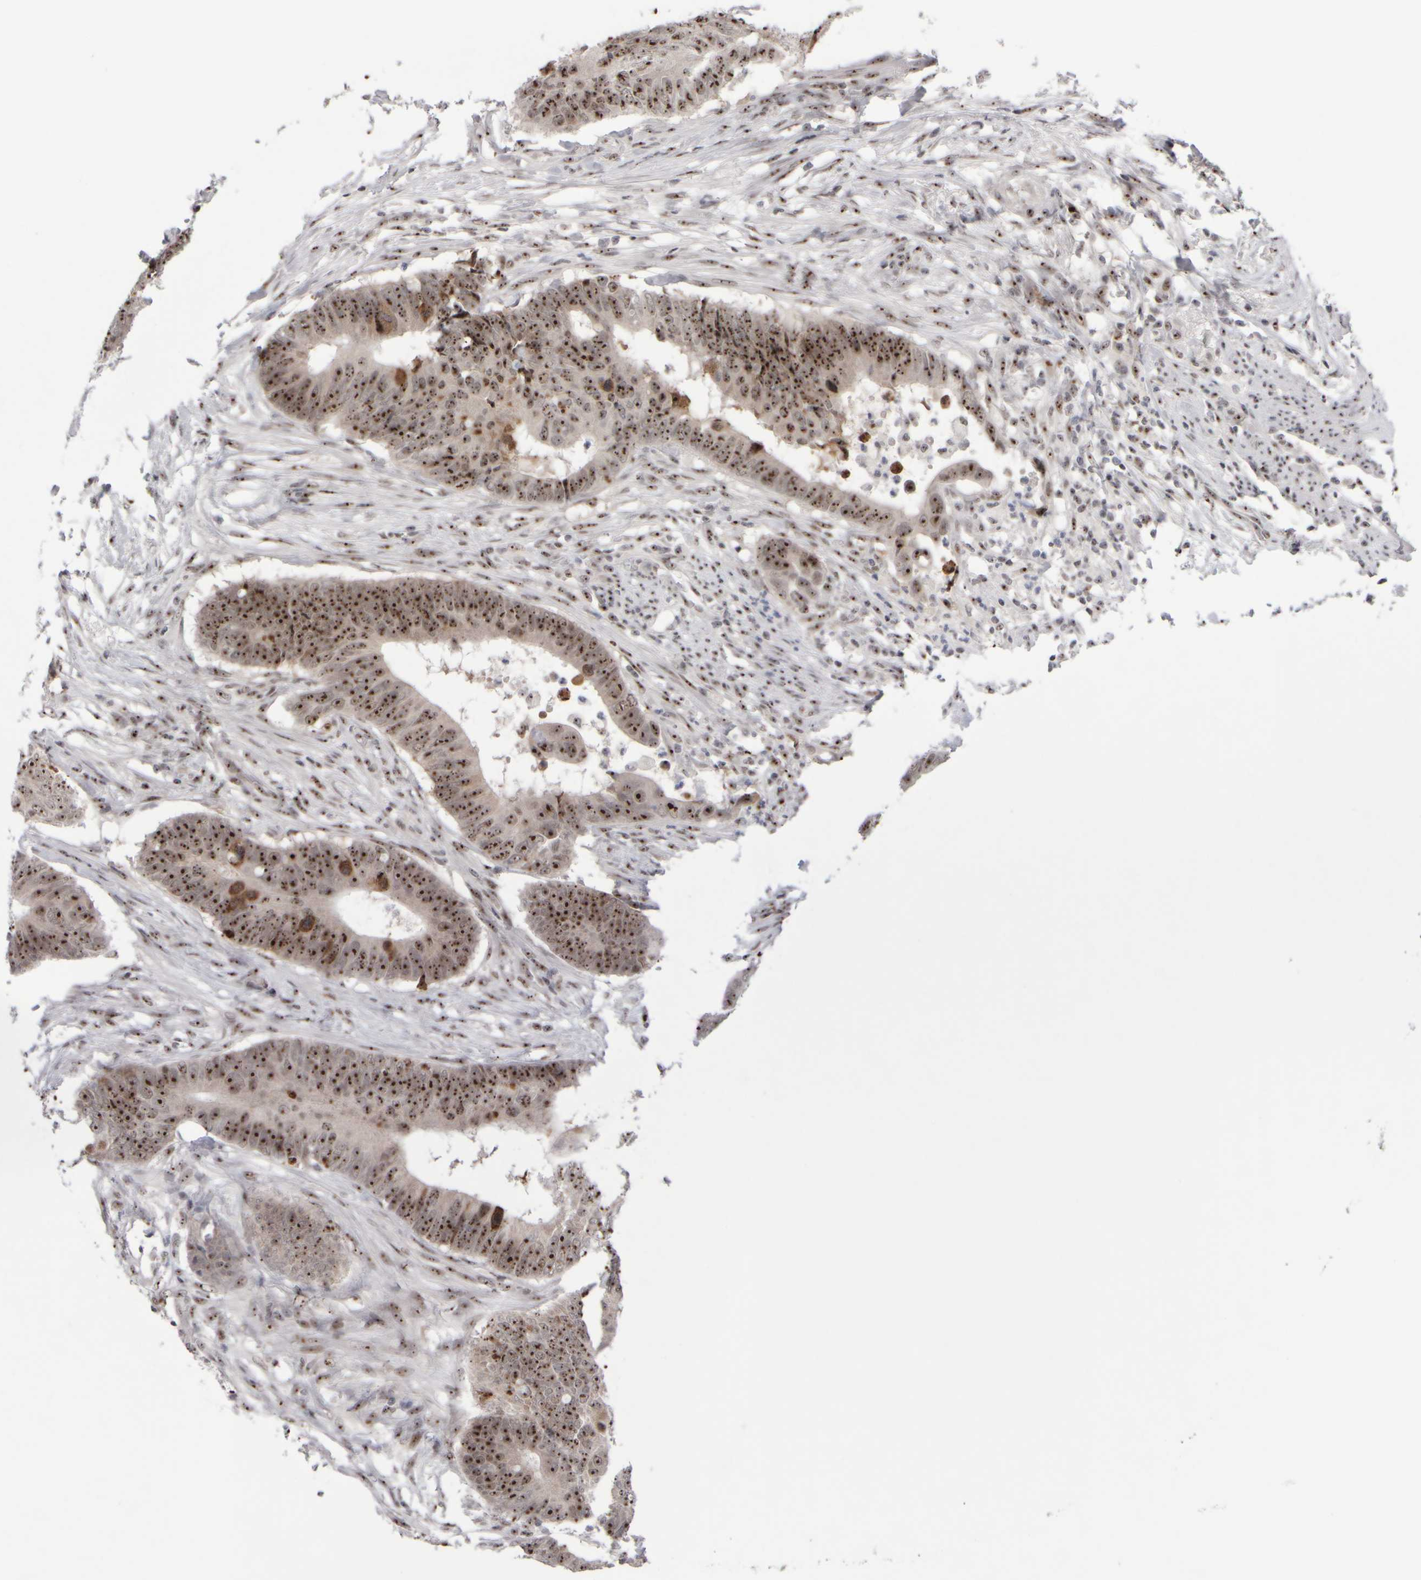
{"staining": {"intensity": "strong", "quantity": ">75%", "location": "nuclear"}, "tissue": "colorectal cancer", "cell_type": "Tumor cells", "image_type": "cancer", "snomed": [{"axis": "morphology", "description": "Adenocarcinoma, NOS"}, {"axis": "topography", "description": "Colon"}], "caption": "Protein analysis of colorectal cancer tissue reveals strong nuclear staining in about >75% of tumor cells.", "gene": "SURF6", "patient": {"sex": "male", "age": 56}}